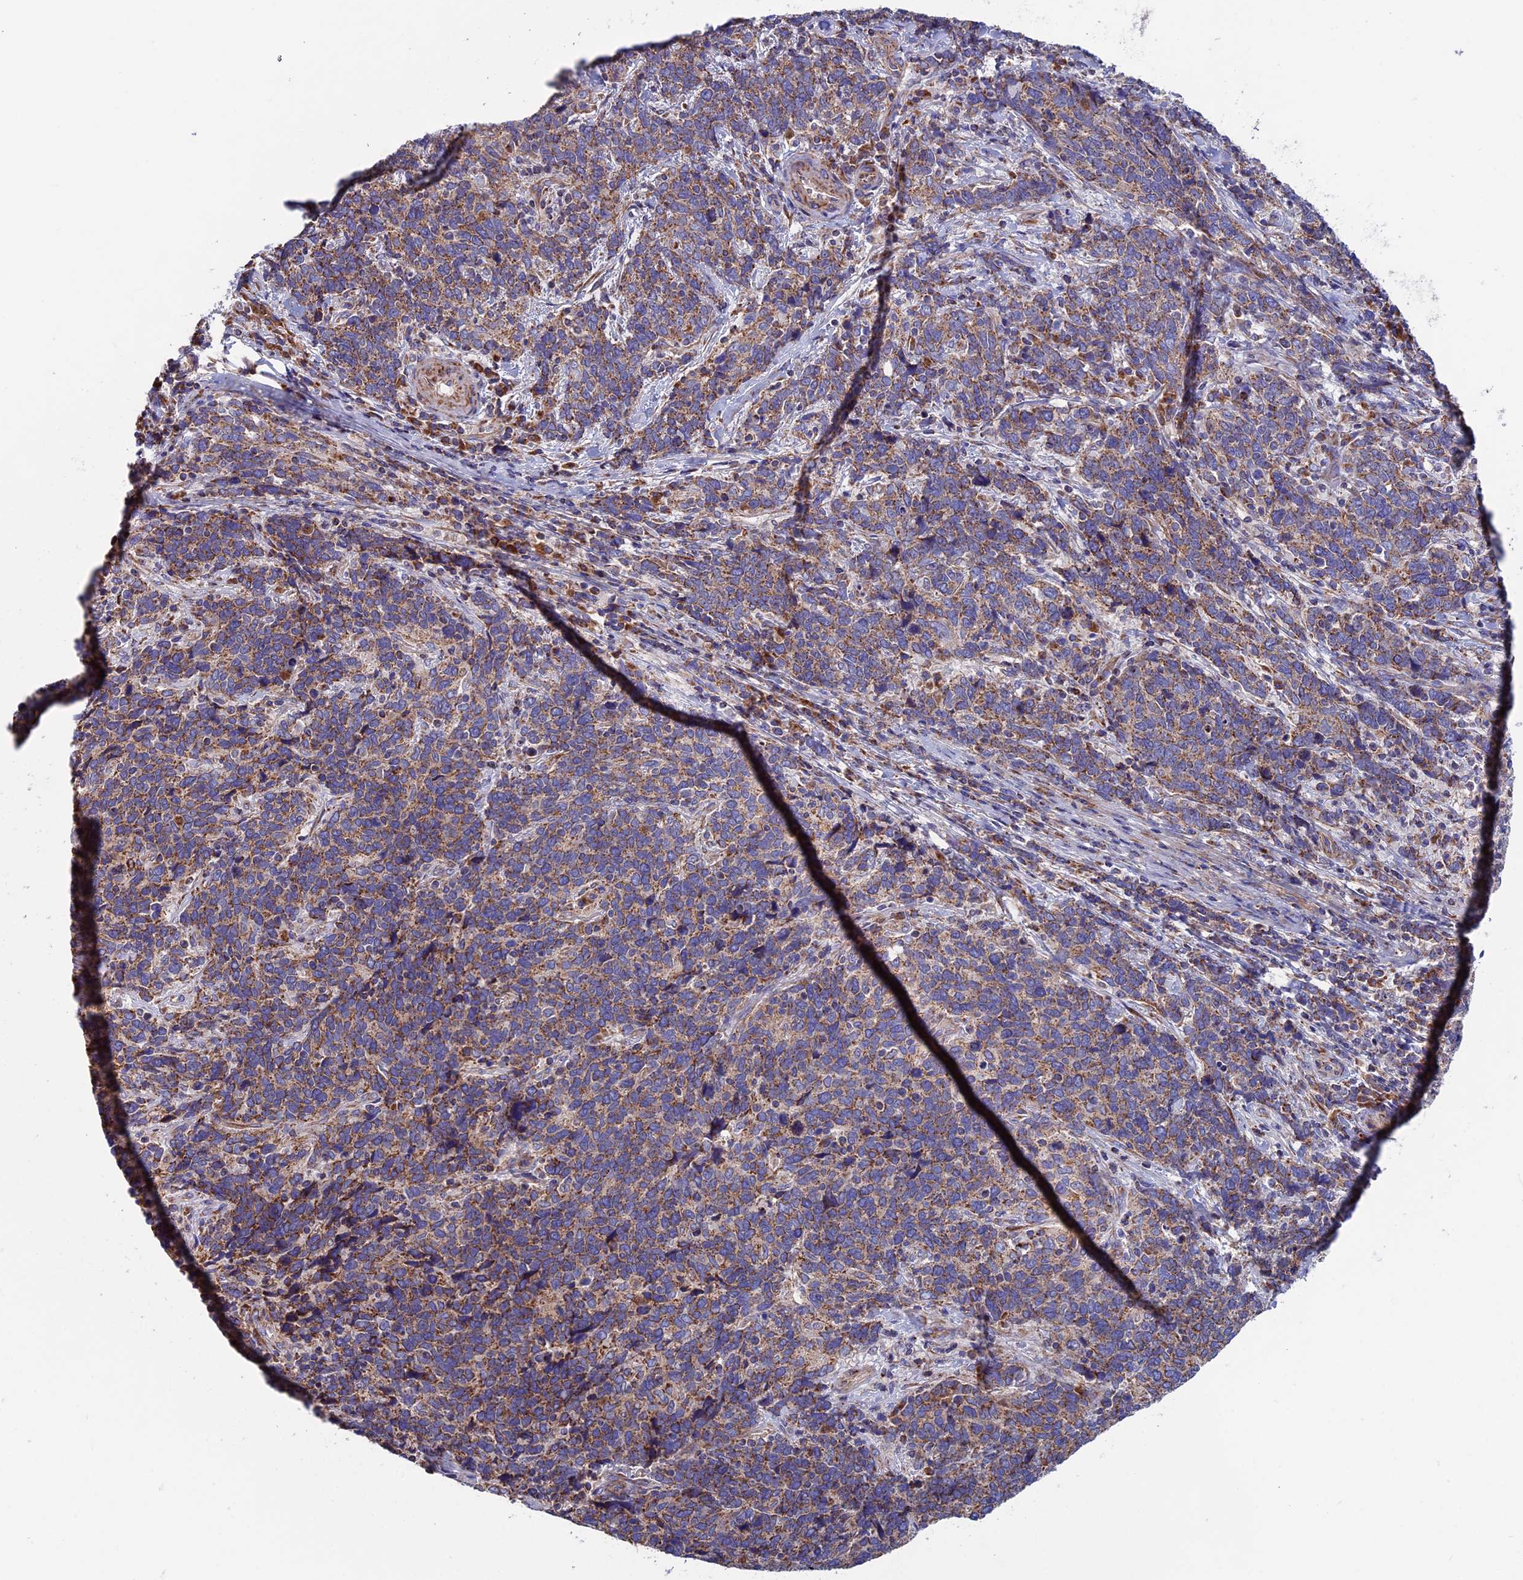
{"staining": {"intensity": "moderate", "quantity": ">75%", "location": "cytoplasmic/membranous"}, "tissue": "cervical cancer", "cell_type": "Tumor cells", "image_type": "cancer", "snomed": [{"axis": "morphology", "description": "Squamous cell carcinoma, NOS"}, {"axis": "topography", "description": "Cervix"}], "caption": "DAB (3,3'-diaminobenzidine) immunohistochemical staining of cervical cancer exhibits moderate cytoplasmic/membranous protein expression in about >75% of tumor cells.", "gene": "SLC15A5", "patient": {"sex": "female", "age": 41}}